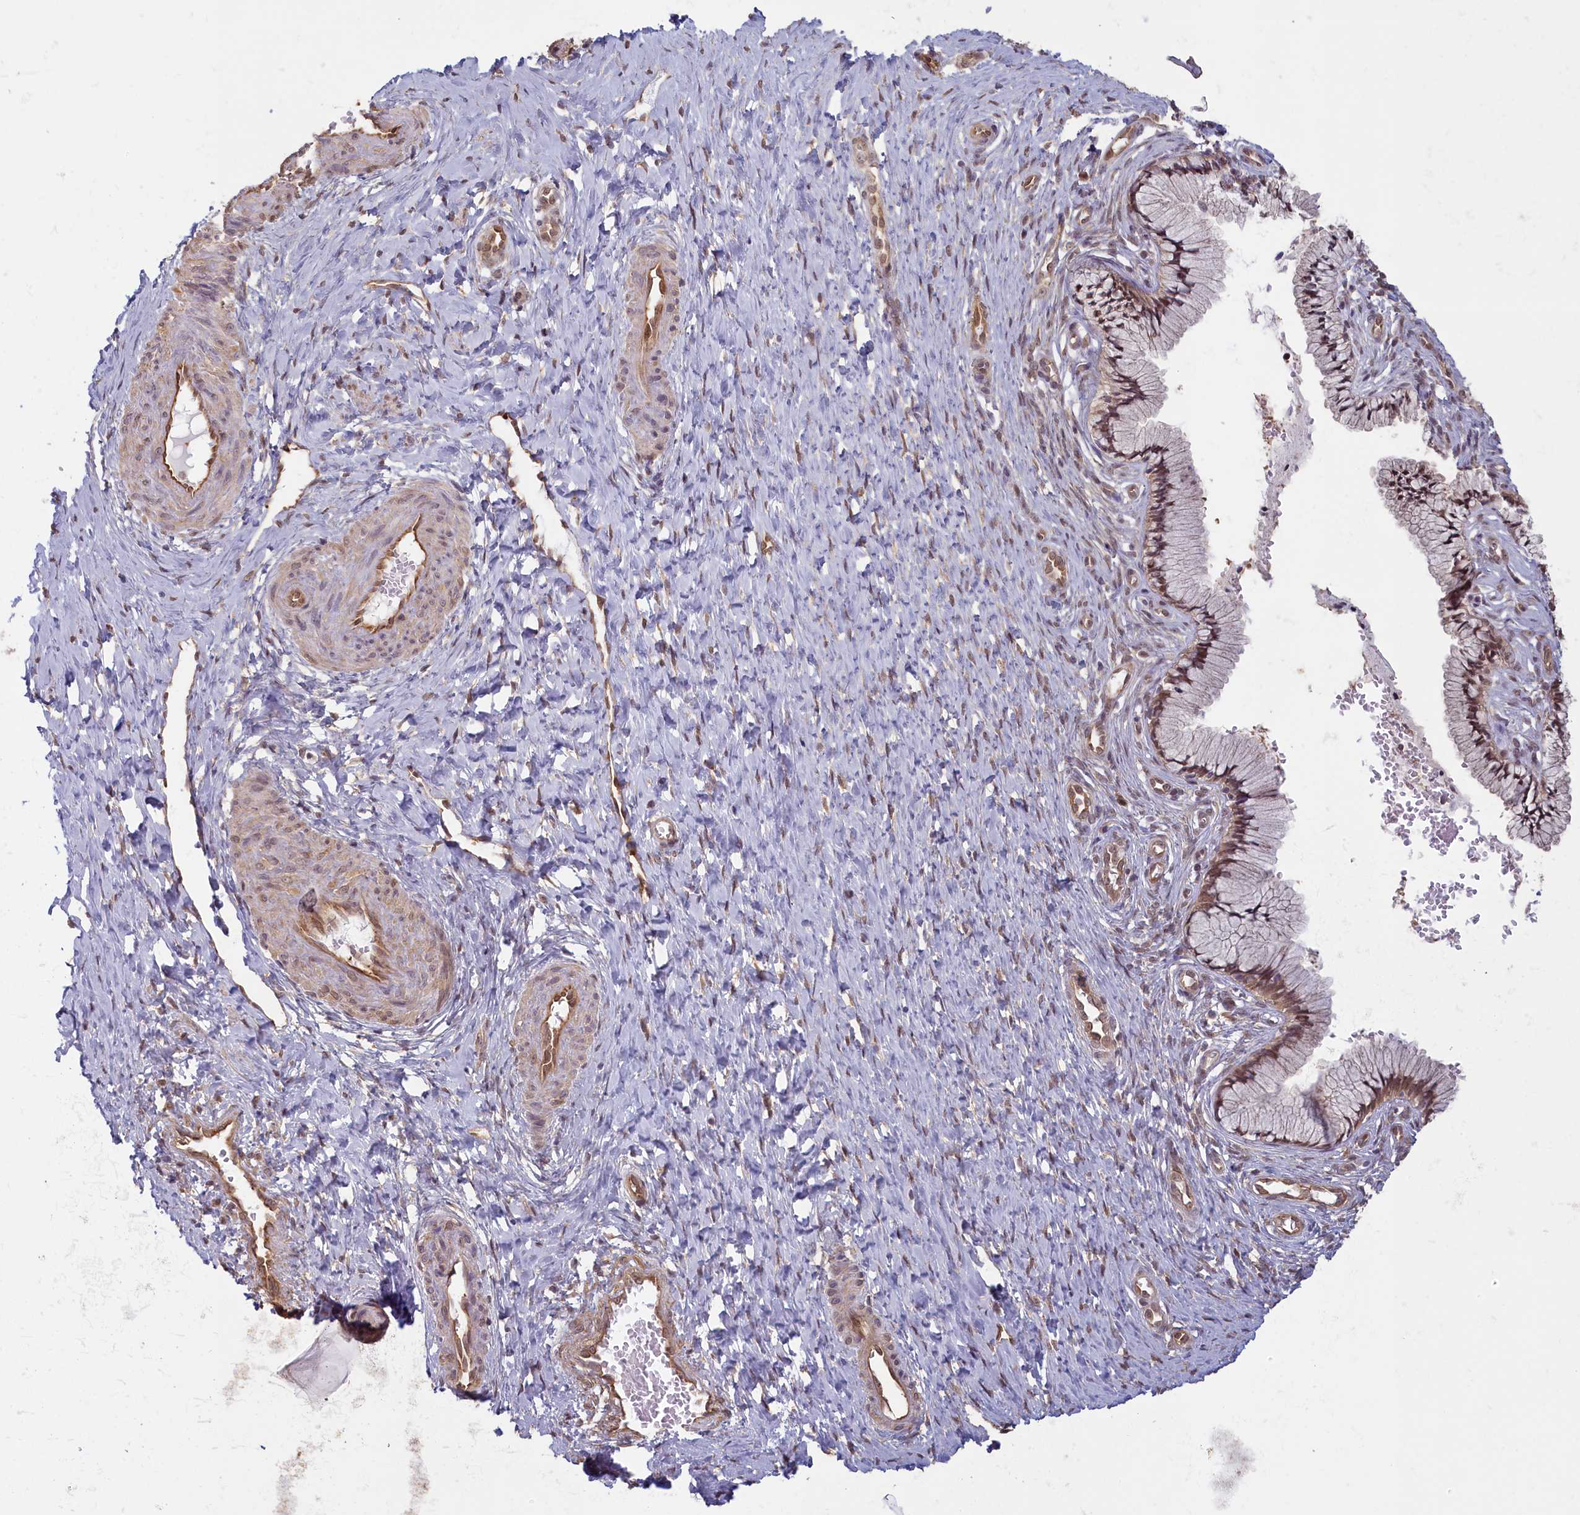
{"staining": {"intensity": "moderate", "quantity": ">75%", "location": "cytoplasmic/membranous,nuclear"}, "tissue": "cervix", "cell_type": "Glandular cells", "image_type": "normal", "snomed": [{"axis": "morphology", "description": "Normal tissue, NOS"}, {"axis": "topography", "description": "Cervix"}], "caption": "Immunohistochemical staining of normal human cervix displays >75% levels of moderate cytoplasmic/membranous,nuclear protein staining in approximately >75% of glandular cells. Ihc stains the protein of interest in brown and the nuclei are stained blue.", "gene": "C19orf44", "patient": {"sex": "female", "age": 36}}